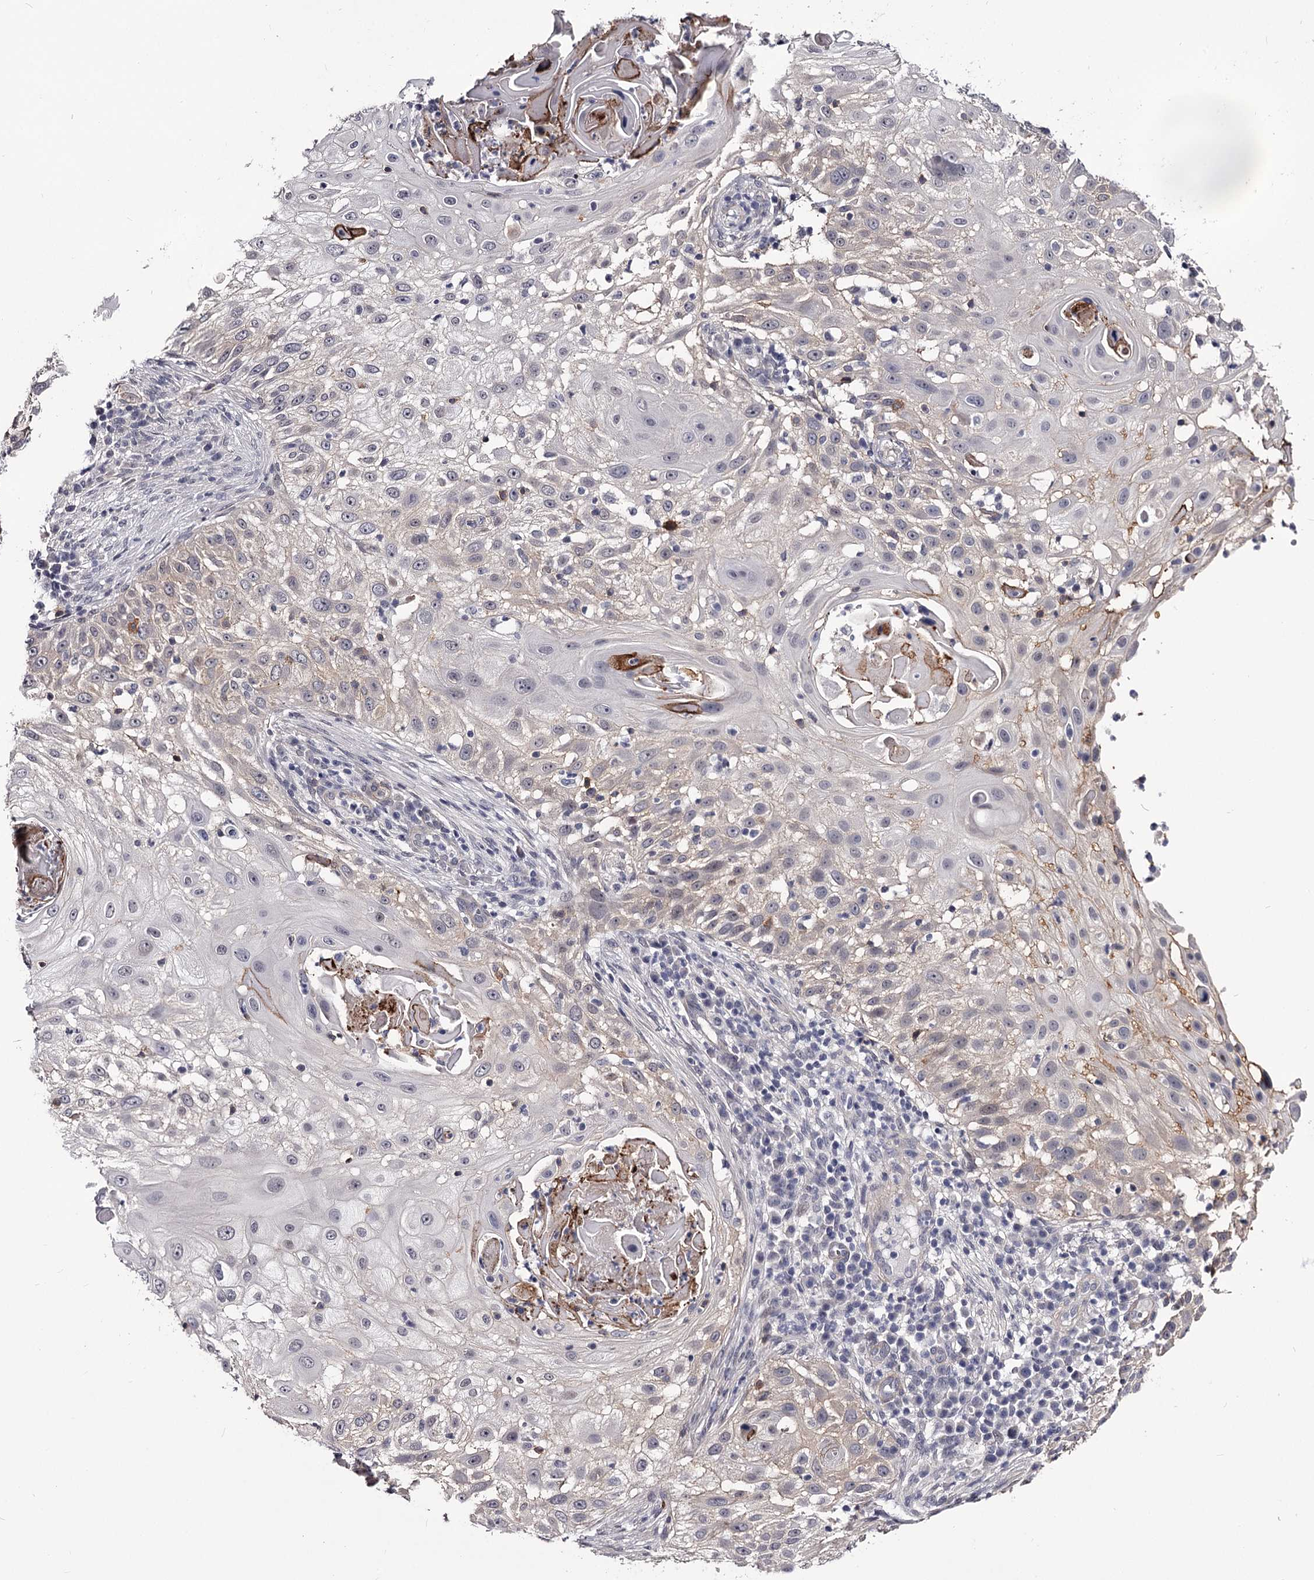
{"staining": {"intensity": "negative", "quantity": "none", "location": "none"}, "tissue": "skin cancer", "cell_type": "Tumor cells", "image_type": "cancer", "snomed": [{"axis": "morphology", "description": "Squamous cell carcinoma, NOS"}, {"axis": "topography", "description": "Skin"}], "caption": "IHC of human skin cancer reveals no expression in tumor cells.", "gene": "OVOL2", "patient": {"sex": "female", "age": 44}}